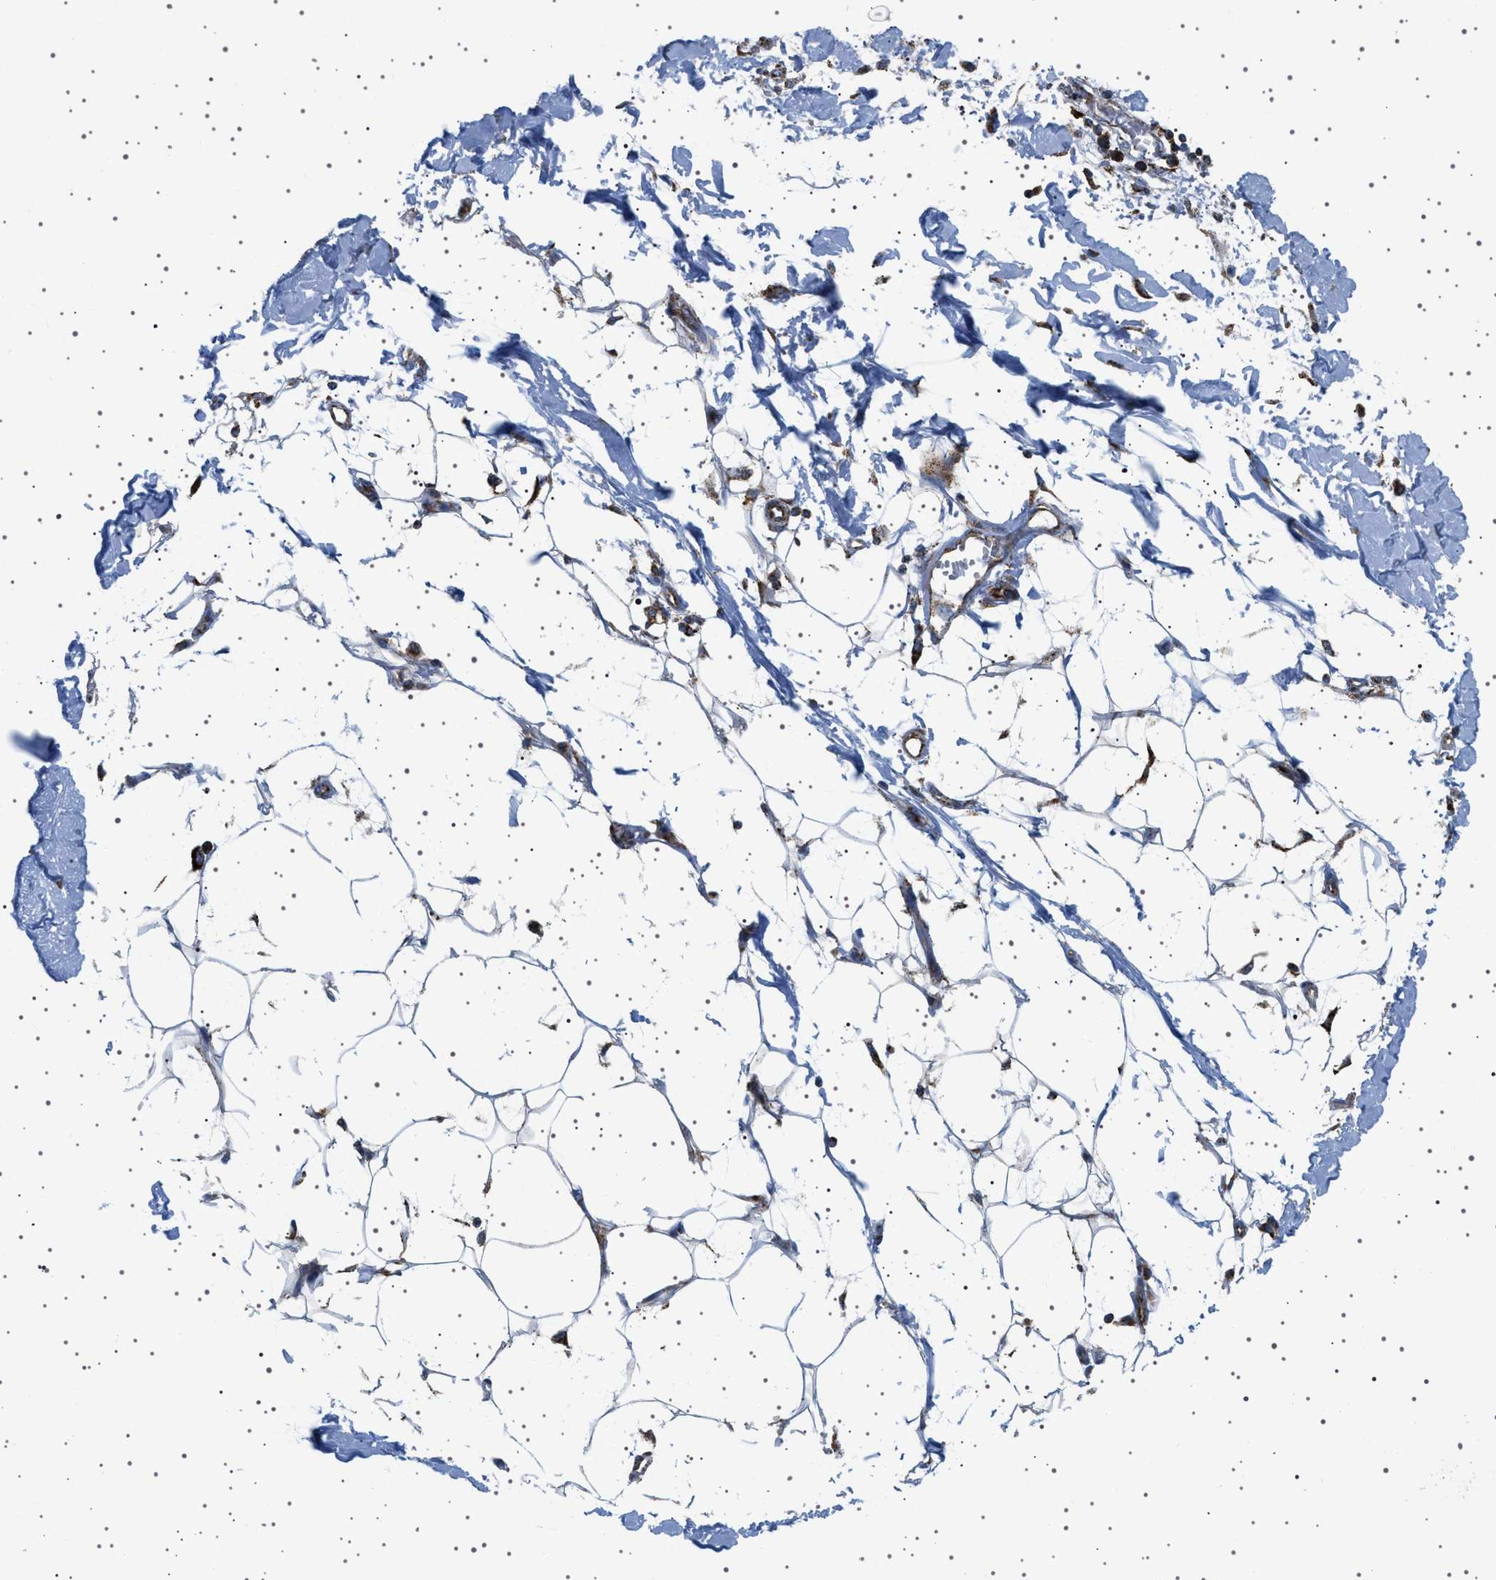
{"staining": {"intensity": "negative", "quantity": "none", "location": "none"}, "tissue": "adipose tissue", "cell_type": "Adipocytes", "image_type": "normal", "snomed": [{"axis": "morphology", "description": "Normal tissue, NOS"}, {"axis": "morphology", "description": "Squamous cell carcinoma, NOS"}, {"axis": "topography", "description": "Skin"}, {"axis": "topography", "description": "Peripheral nerve tissue"}], "caption": "Immunohistochemistry (IHC) image of benign human adipose tissue stained for a protein (brown), which demonstrates no staining in adipocytes.", "gene": "UBXN8", "patient": {"sex": "male", "age": 83}}